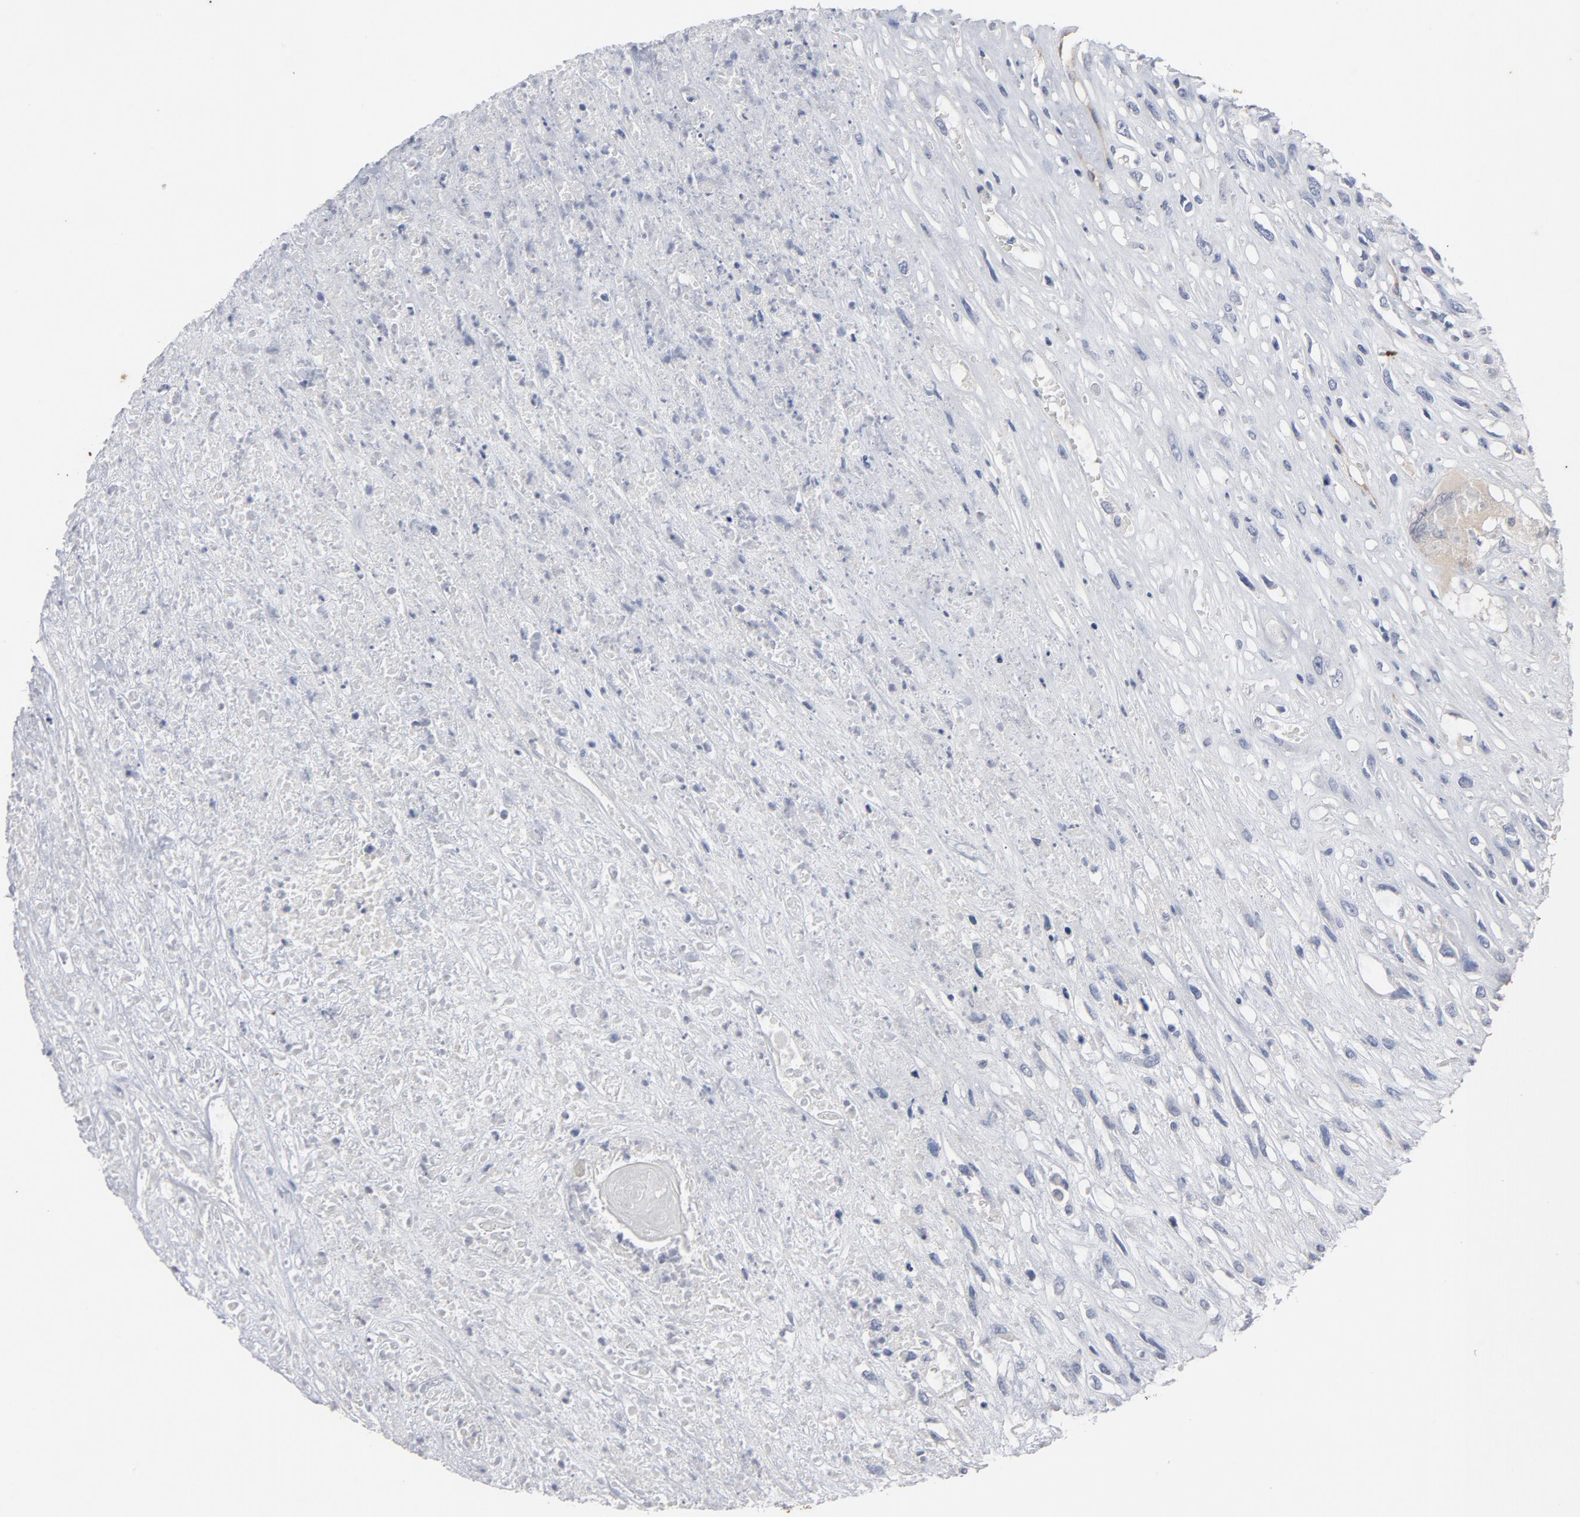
{"staining": {"intensity": "negative", "quantity": "none", "location": "none"}, "tissue": "head and neck cancer", "cell_type": "Tumor cells", "image_type": "cancer", "snomed": [{"axis": "morphology", "description": "Necrosis, NOS"}, {"axis": "morphology", "description": "Neoplasm, malignant, NOS"}, {"axis": "topography", "description": "Salivary gland"}, {"axis": "topography", "description": "Head-Neck"}], "caption": "IHC micrograph of neoplastic tissue: head and neck cancer (malignant neoplasm) stained with DAB (3,3'-diaminobenzidine) reveals no significant protein positivity in tumor cells.", "gene": "KDR", "patient": {"sex": "male", "age": 43}}